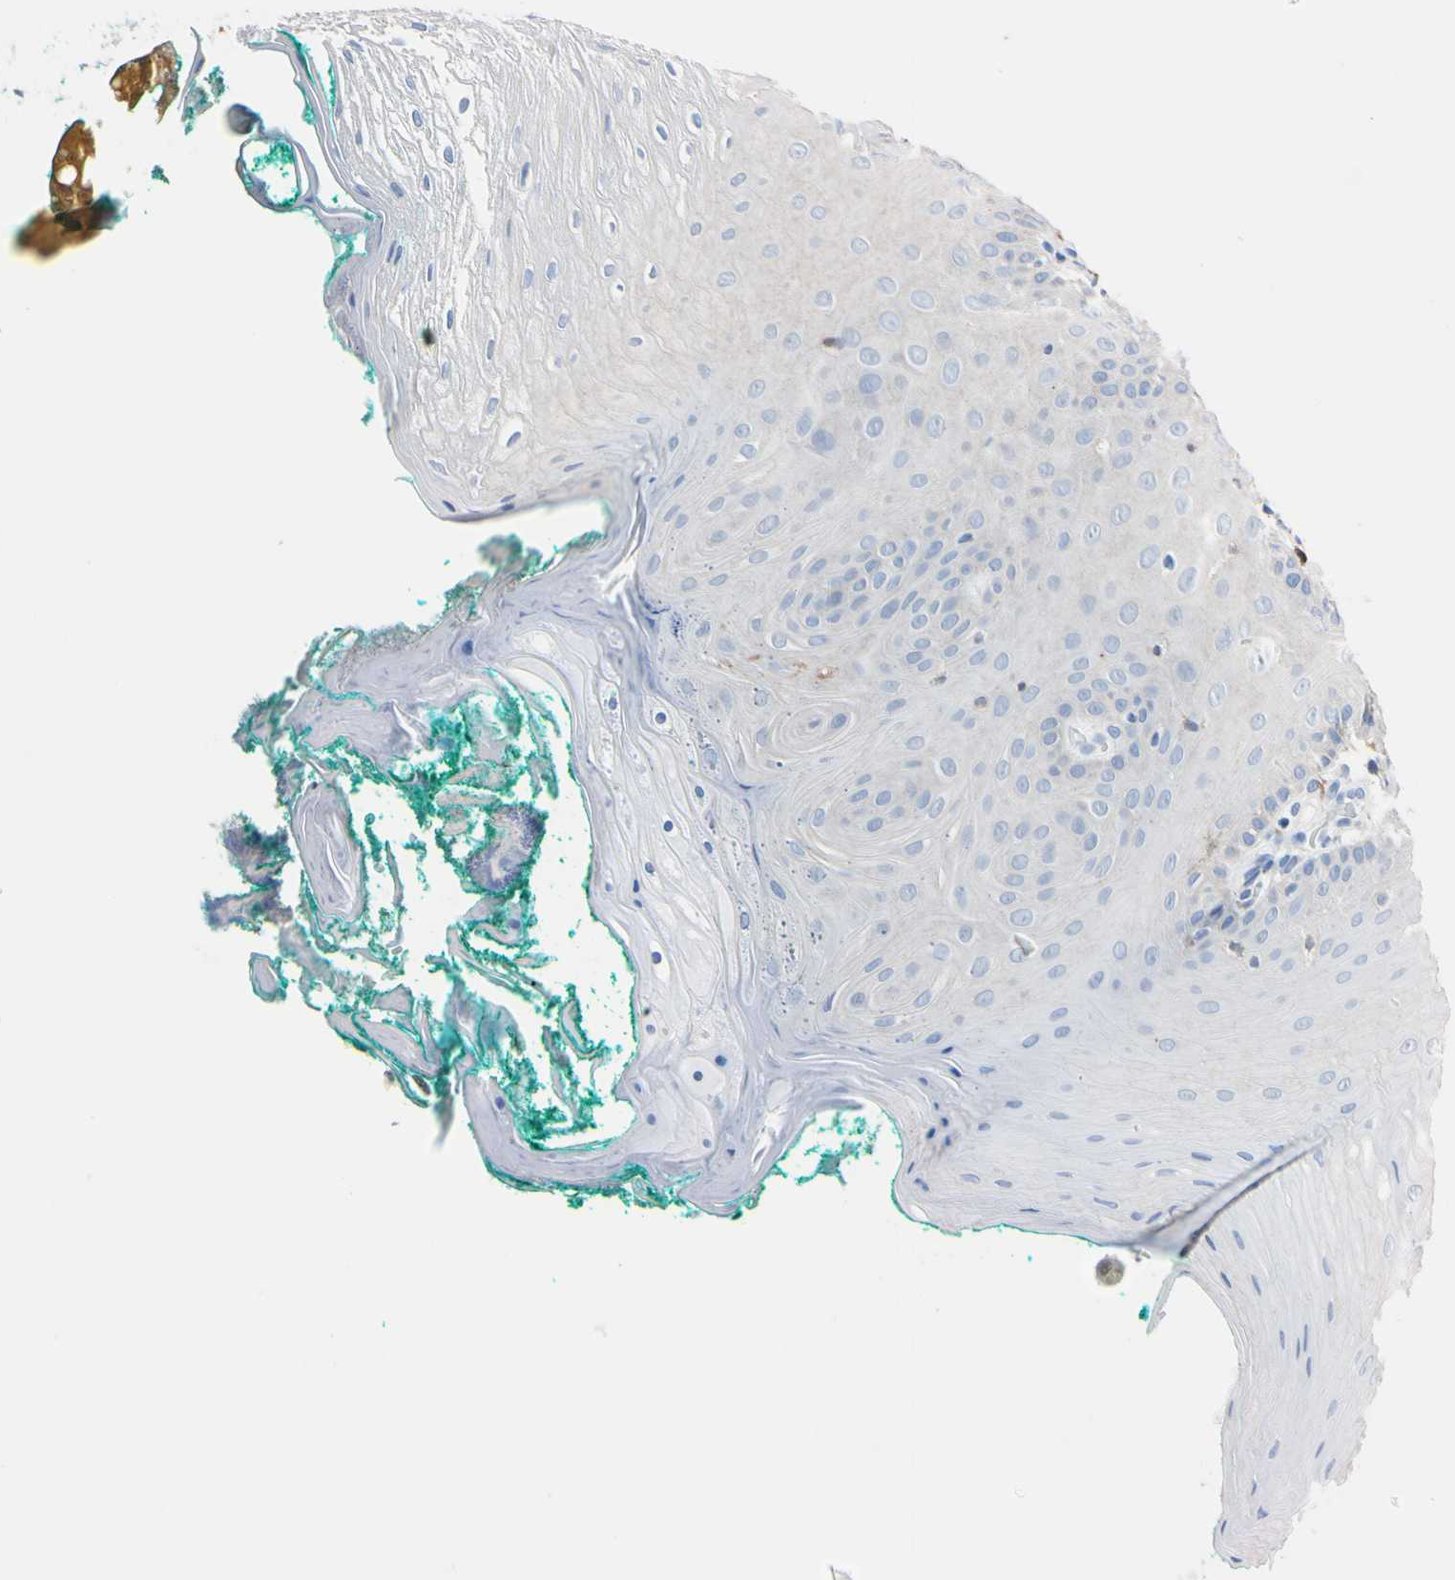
{"staining": {"intensity": "negative", "quantity": "none", "location": "none"}, "tissue": "oral mucosa", "cell_type": "Squamous epithelial cells", "image_type": "normal", "snomed": [{"axis": "morphology", "description": "Normal tissue, NOS"}, {"axis": "topography", "description": "Skeletal muscle"}, {"axis": "topography", "description": "Oral tissue"}], "caption": "IHC image of unremarkable oral mucosa: oral mucosa stained with DAB displays no significant protein positivity in squamous epithelial cells. (DAB IHC, high magnification).", "gene": "NCF4", "patient": {"sex": "male", "age": 58}}